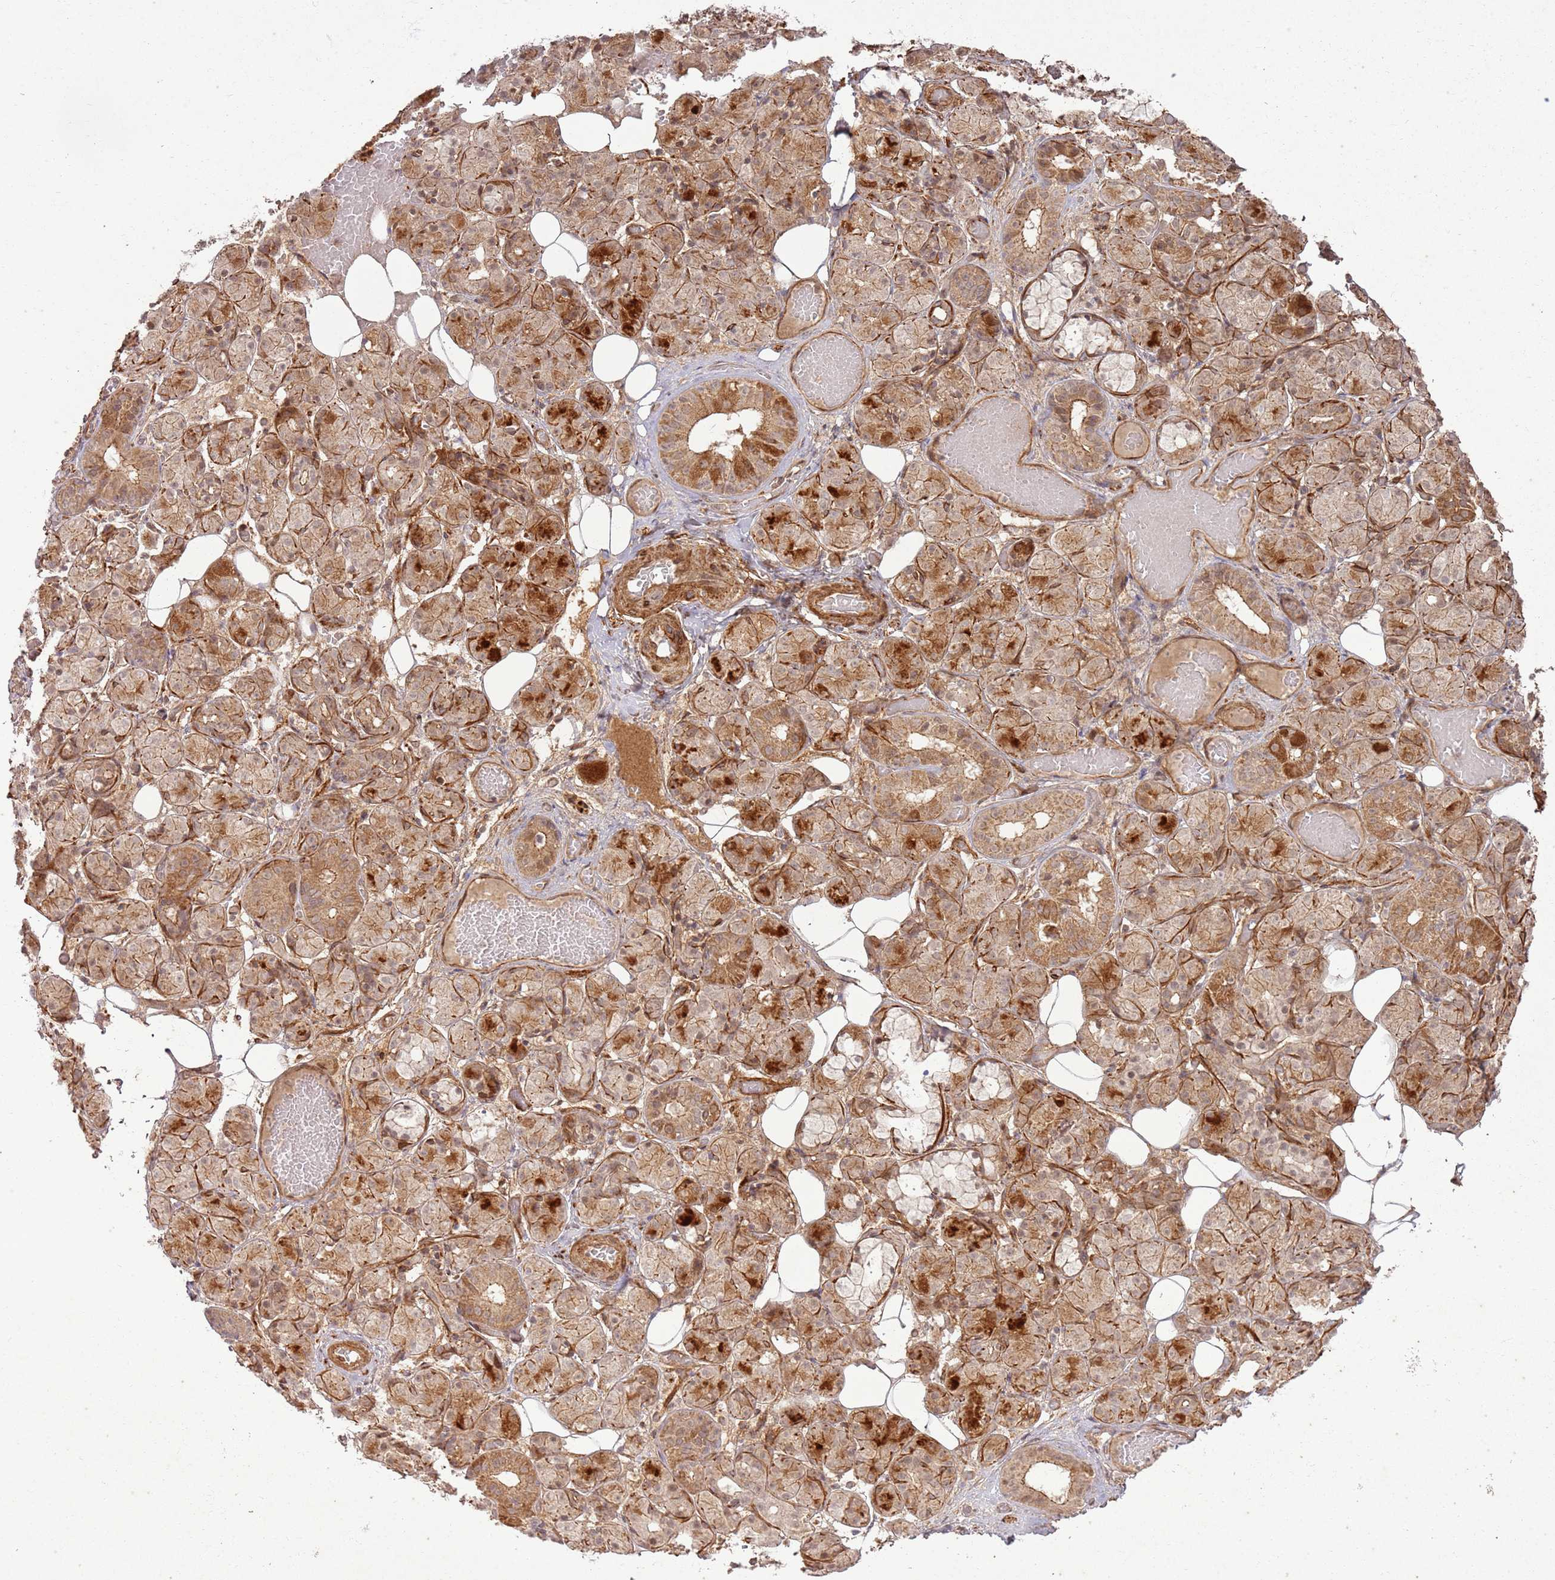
{"staining": {"intensity": "moderate", "quantity": "25%-75%", "location": "cytoplasmic/membranous"}, "tissue": "salivary gland", "cell_type": "Glandular cells", "image_type": "normal", "snomed": [{"axis": "morphology", "description": "Normal tissue, NOS"}, {"axis": "topography", "description": "Salivary gland"}], "caption": "Glandular cells reveal medium levels of moderate cytoplasmic/membranous positivity in approximately 25%-75% of cells in unremarkable human salivary gland. The staining is performed using DAB (3,3'-diaminobenzidine) brown chromogen to label protein expression. The nuclei are counter-stained blue using hematoxylin.", "gene": "ZNF623", "patient": {"sex": "male", "age": 63}}